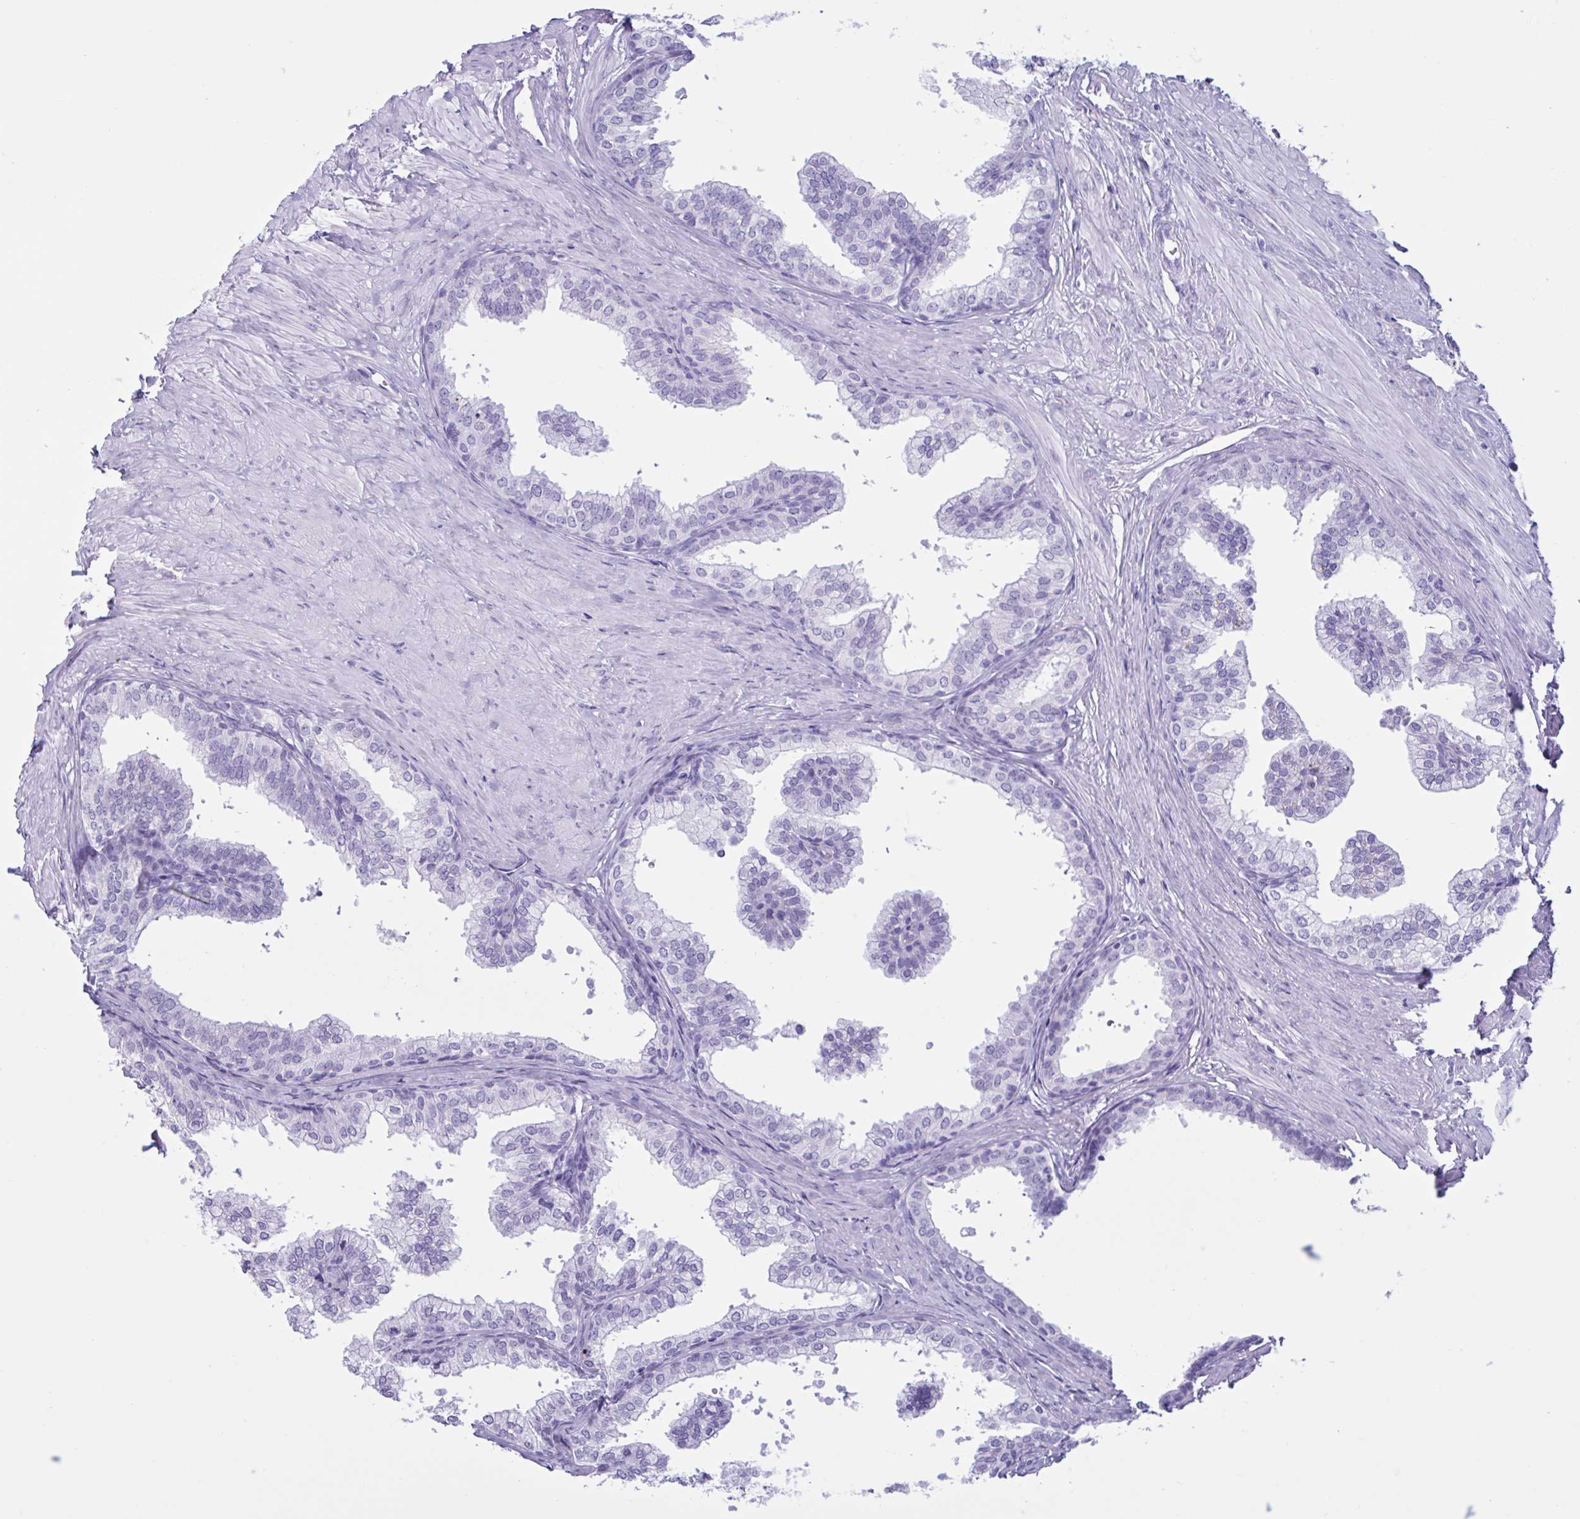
{"staining": {"intensity": "negative", "quantity": "none", "location": "none"}, "tissue": "prostate", "cell_type": "Glandular cells", "image_type": "normal", "snomed": [{"axis": "morphology", "description": "Normal tissue, NOS"}, {"axis": "topography", "description": "Prostate"}, {"axis": "topography", "description": "Peripheral nerve tissue"}], "caption": "Unremarkable prostate was stained to show a protein in brown. There is no significant expression in glandular cells. (Stains: DAB immunohistochemistry with hematoxylin counter stain, Microscopy: brightfield microscopy at high magnification).", "gene": "MRGPRG", "patient": {"sex": "male", "age": 55}}